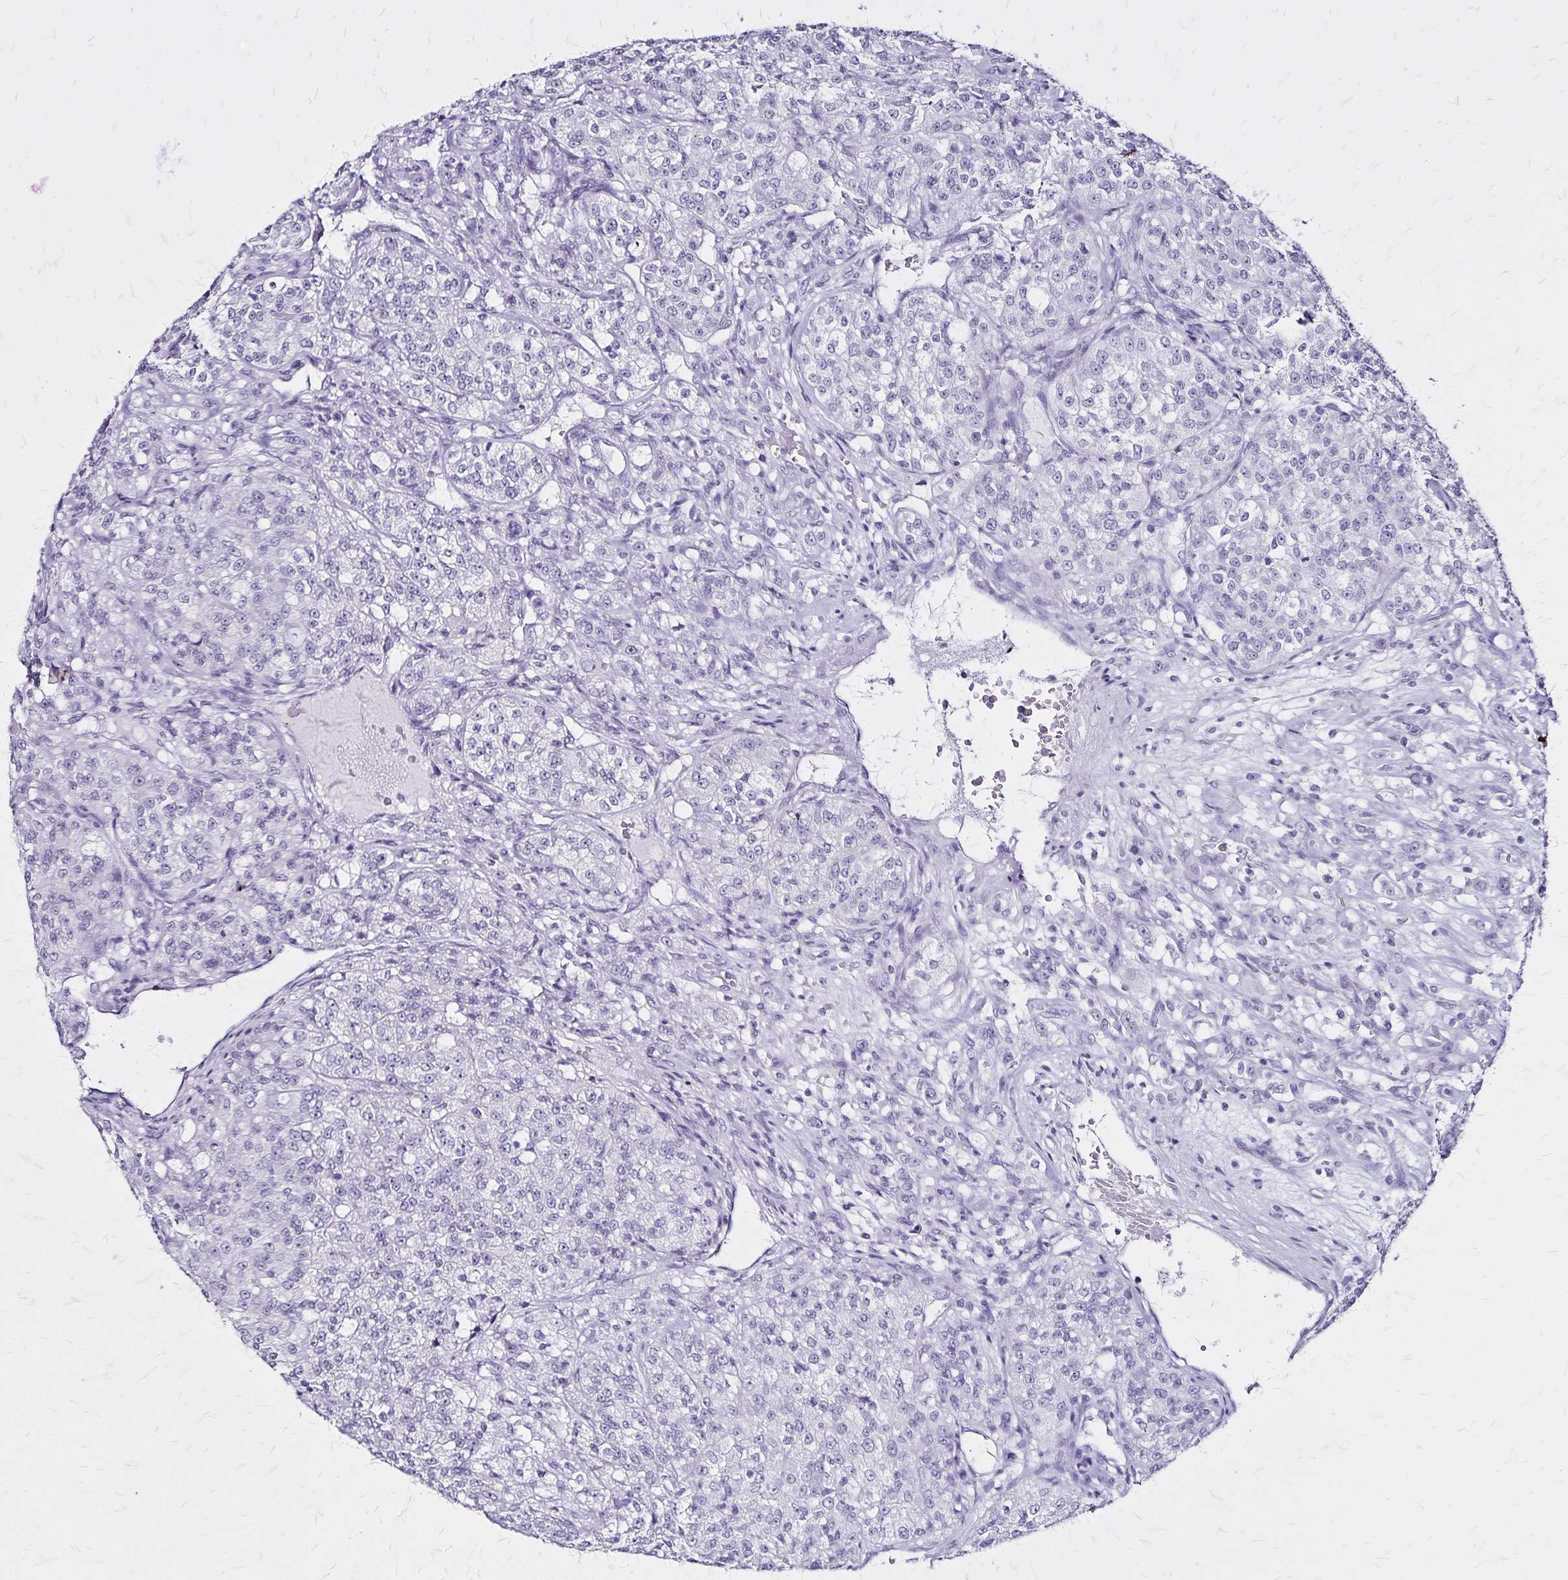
{"staining": {"intensity": "negative", "quantity": "none", "location": "none"}, "tissue": "renal cancer", "cell_type": "Tumor cells", "image_type": "cancer", "snomed": [{"axis": "morphology", "description": "Adenocarcinoma, NOS"}, {"axis": "topography", "description": "Kidney"}], "caption": "Image shows no protein positivity in tumor cells of renal adenocarcinoma tissue.", "gene": "KRT2", "patient": {"sex": "female", "age": 63}}